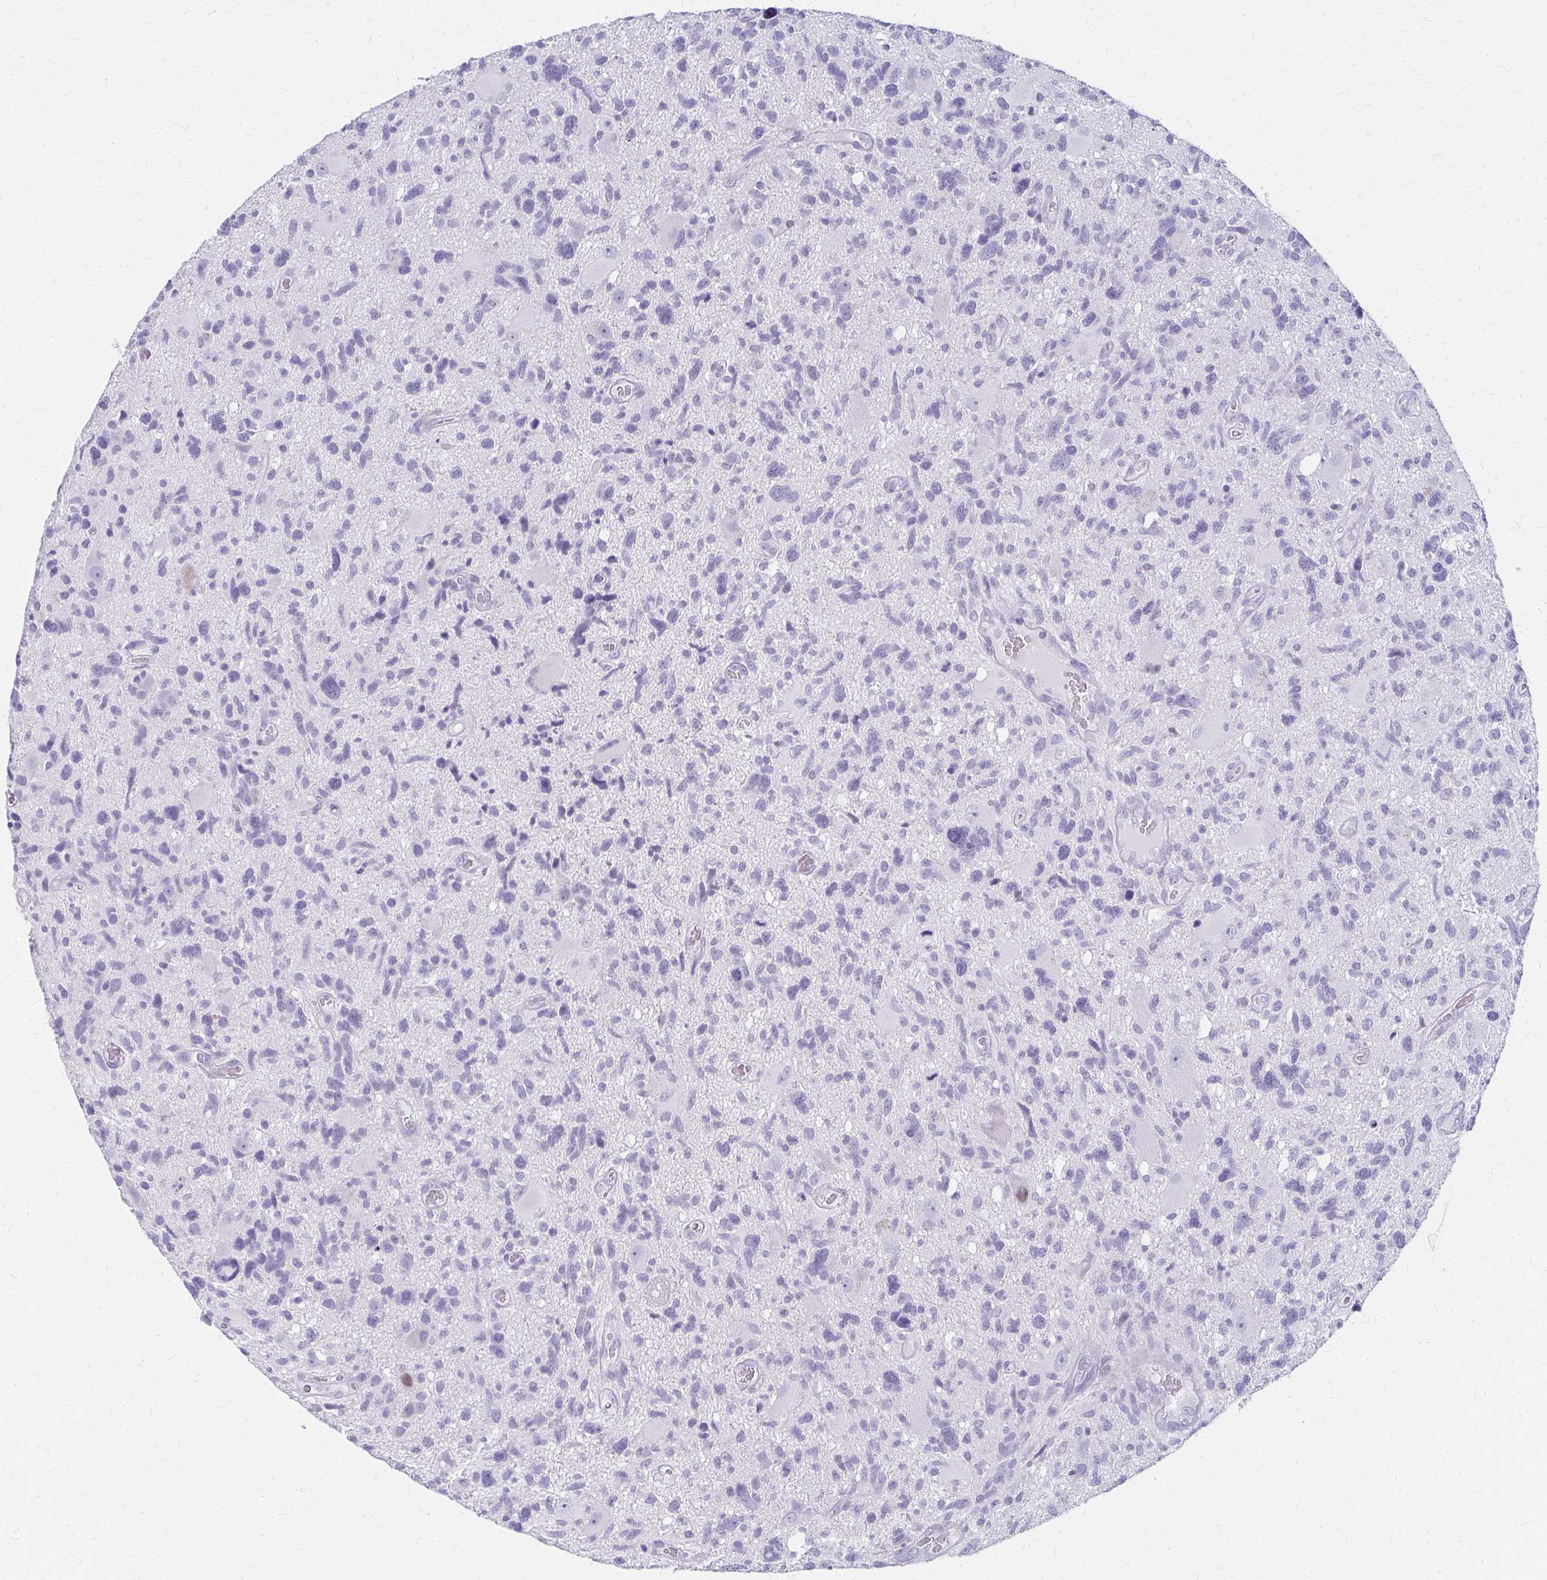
{"staining": {"intensity": "negative", "quantity": "none", "location": "none"}, "tissue": "glioma", "cell_type": "Tumor cells", "image_type": "cancer", "snomed": [{"axis": "morphology", "description": "Glioma, malignant, High grade"}, {"axis": "topography", "description": "Brain"}], "caption": "This is a photomicrograph of immunohistochemistry staining of glioma, which shows no staining in tumor cells. Brightfield microscopy of immunohistochemistry (IHC) stained with DAB (brown) and hematoxylin (blue), captured at high magnification.", "gene": "IVL", "patient": {"sex": "male", "age": 49}}